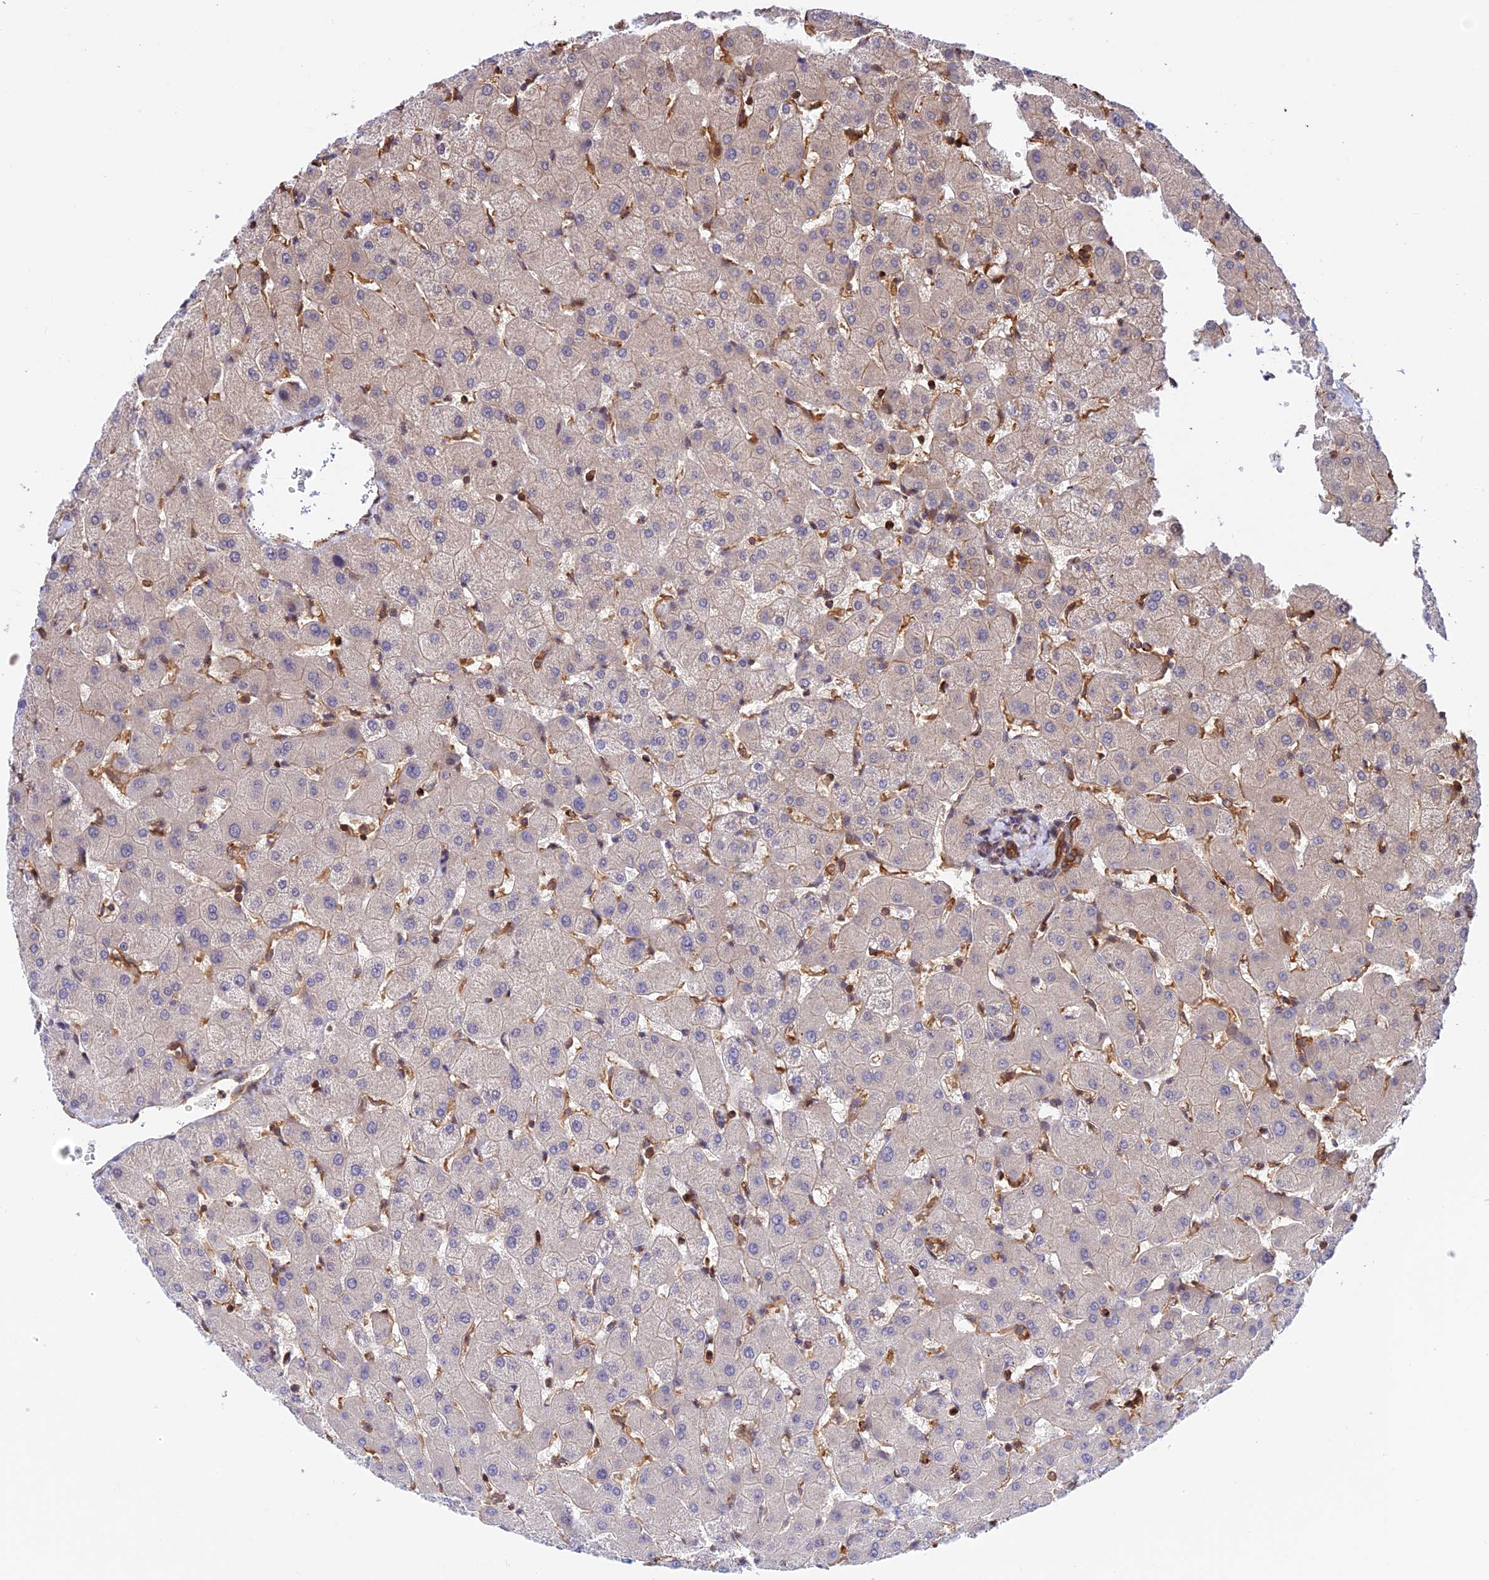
{"staining": {"intensity": "moderate", "quantity": ">75%", "location": "cytoplasmic/membranous"}, "tissue": "liver", "cell_type": "Cholangiocytes", "image_type": "normal", "snomed": [{"axis": "morphology", "description": "Normal tissue, NOS"}, {"axis": "topography", "description": "Liver"}], "caption": "Immunohistochemical staining of benign human liver exhibits >75% levels of moderate cytoplasmic/membranous protein staining in about >75% of cholangiocytes.", "gene": "EVI5L", "patient": {"sex": "female", "age": 63}}